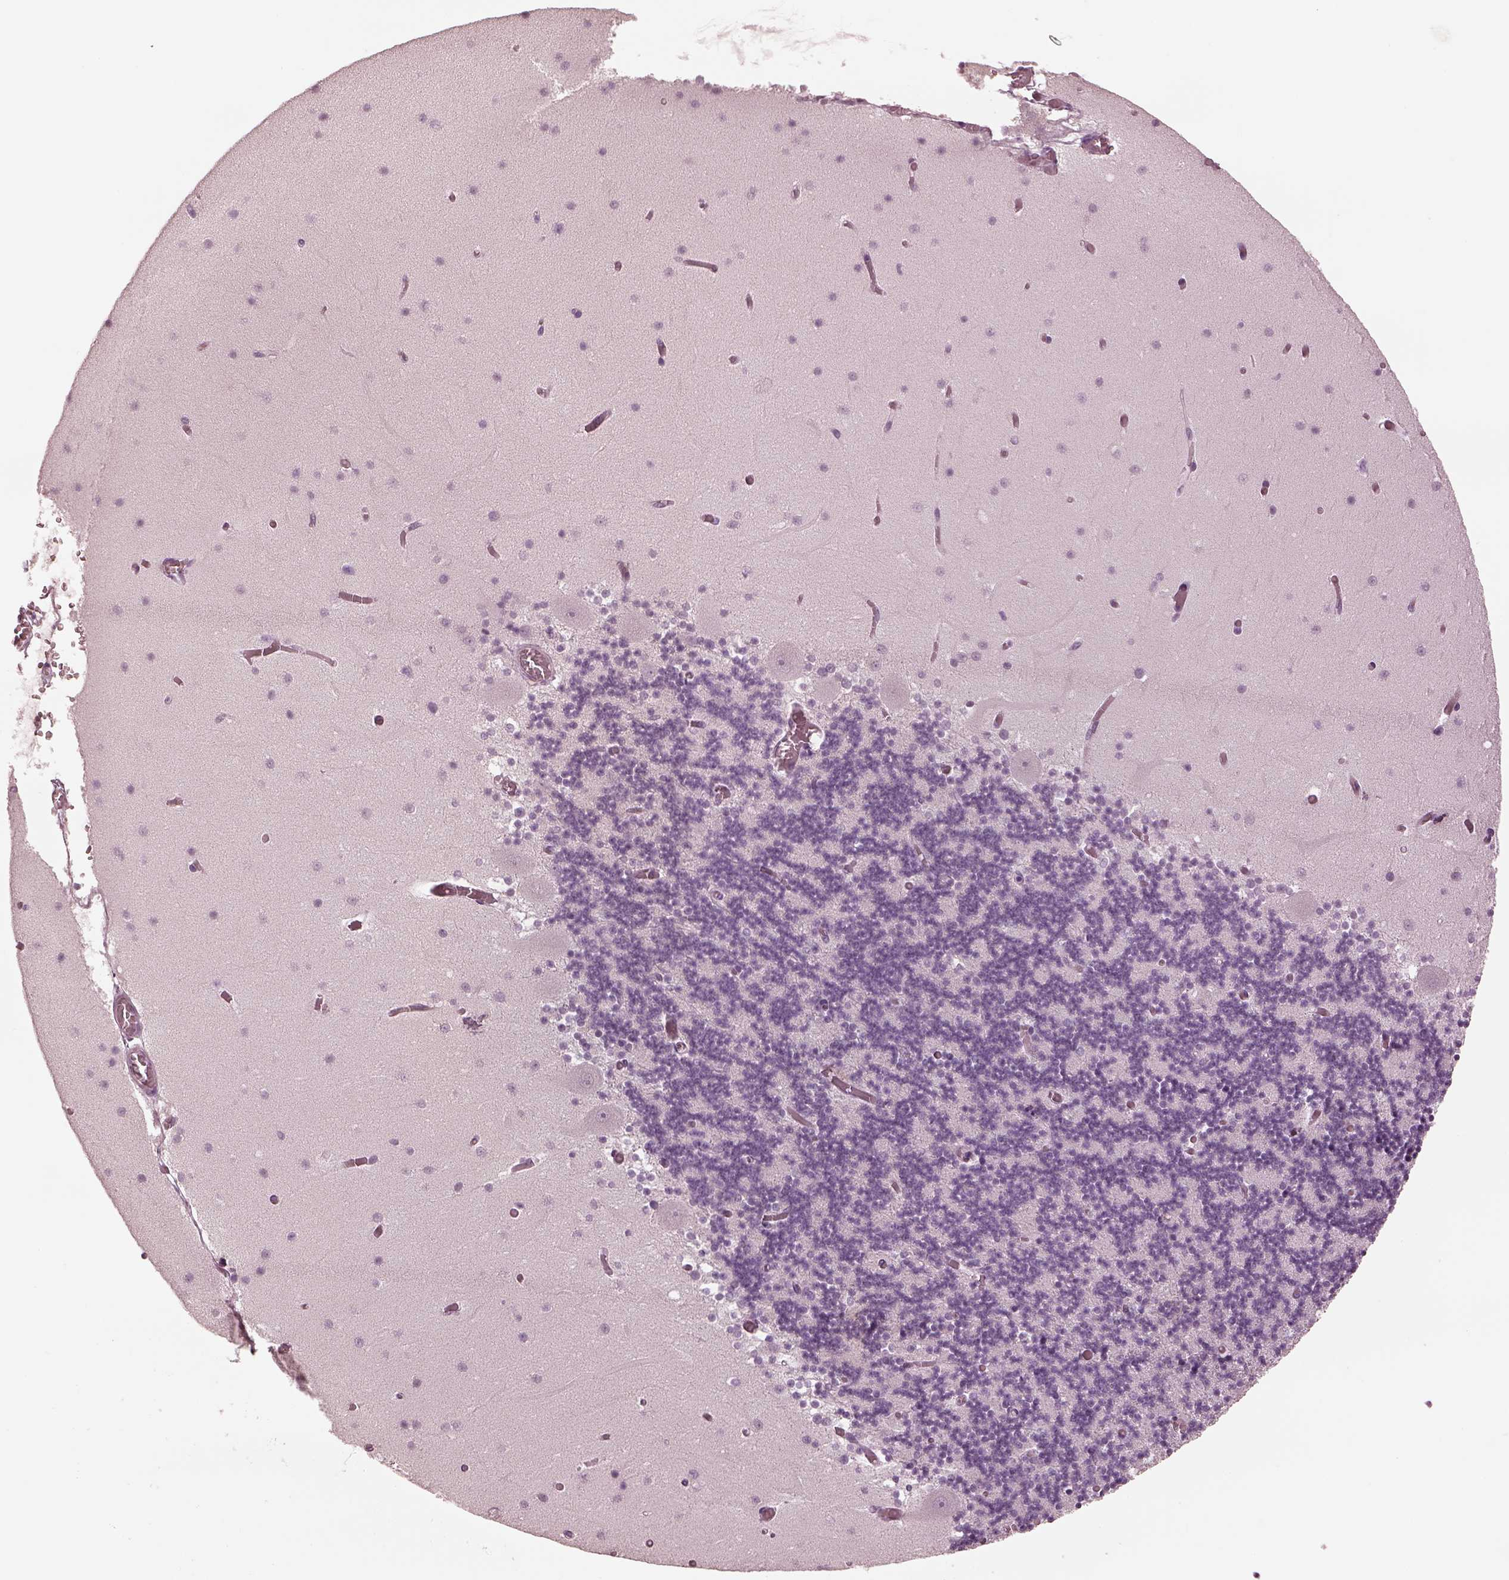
{"staining": {"intensity": "negative", "quantity": "none", "location": "none"}, "tissue": "cerebellum", "cell_type": "Cells in granular layer", "image_type": "normal", "snomed": [{"axis": "morphology", "description": "Normal tissue, NOS"}, {"axis": "topography", "description": "Cerebellum"}], "caption": "Cerebellum was stained to show a protein in brown. There is no significant staining in cells in granular layer. (DAB (3,3'-diaminobenzidine) immunohistochemistry (IHC), high magnification).", "gene": "CCDC170", "patient": {"sex": "female", "age": 28}}